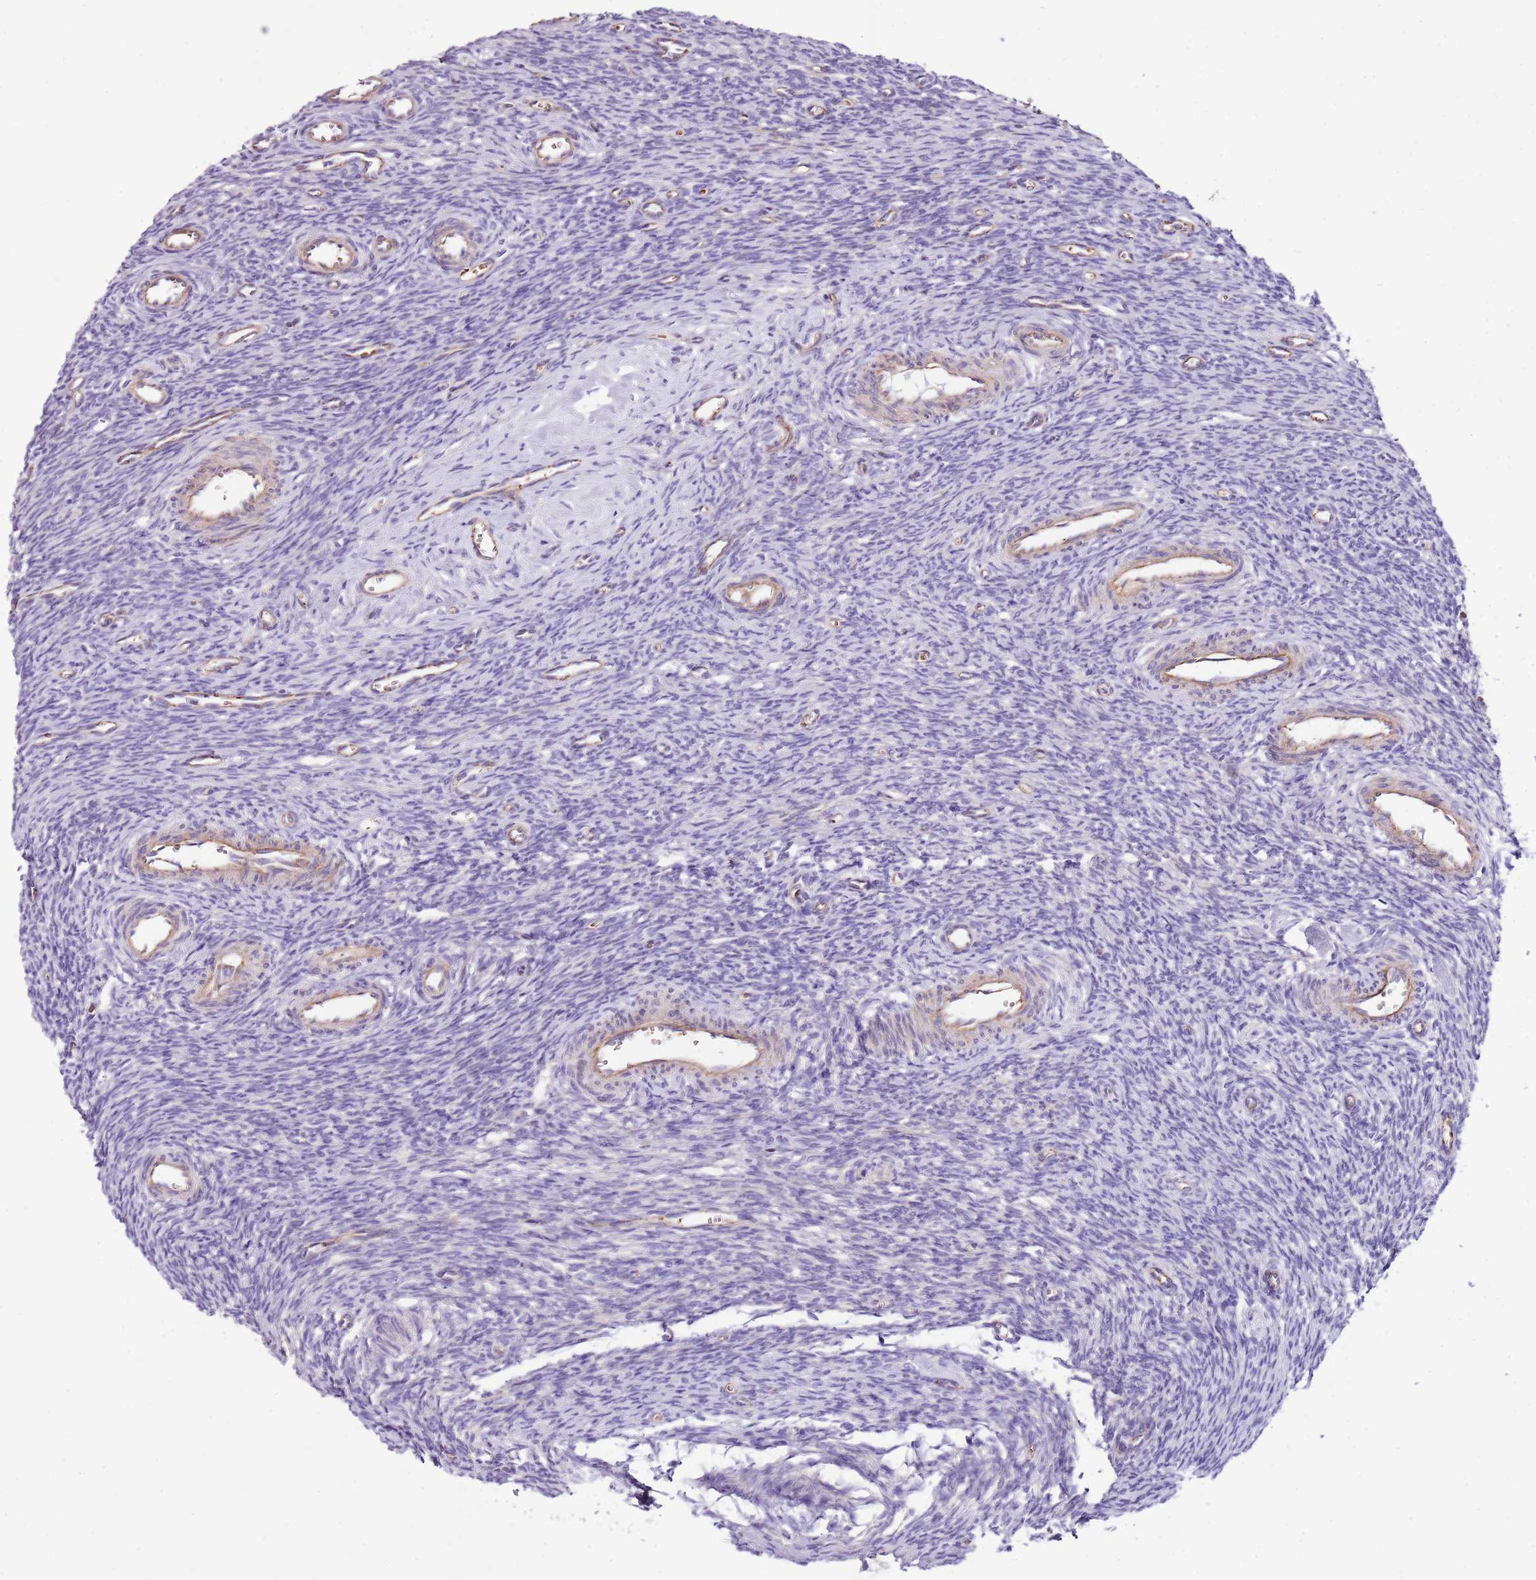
{"staining": {"intensity": "negative", "quantity": "none", "location": "none"}, "tissue": "ovary", "cell_type": "Ovarian stroma cells", "image_type": "normal", "snomed": [{"axis": "morphology", "description": "Normal tissue, NOS"}, {"axis": "topography", "description": "Ovary"}], "caption": "Immunohistochemistry (IHC) histopathology image of unremarkable ovary stained for a protein (brown), which exhibits no expression in ovarian stroma cells.", "gene": "GFRAL", "patient": {"sex": "female", "age": 39}}